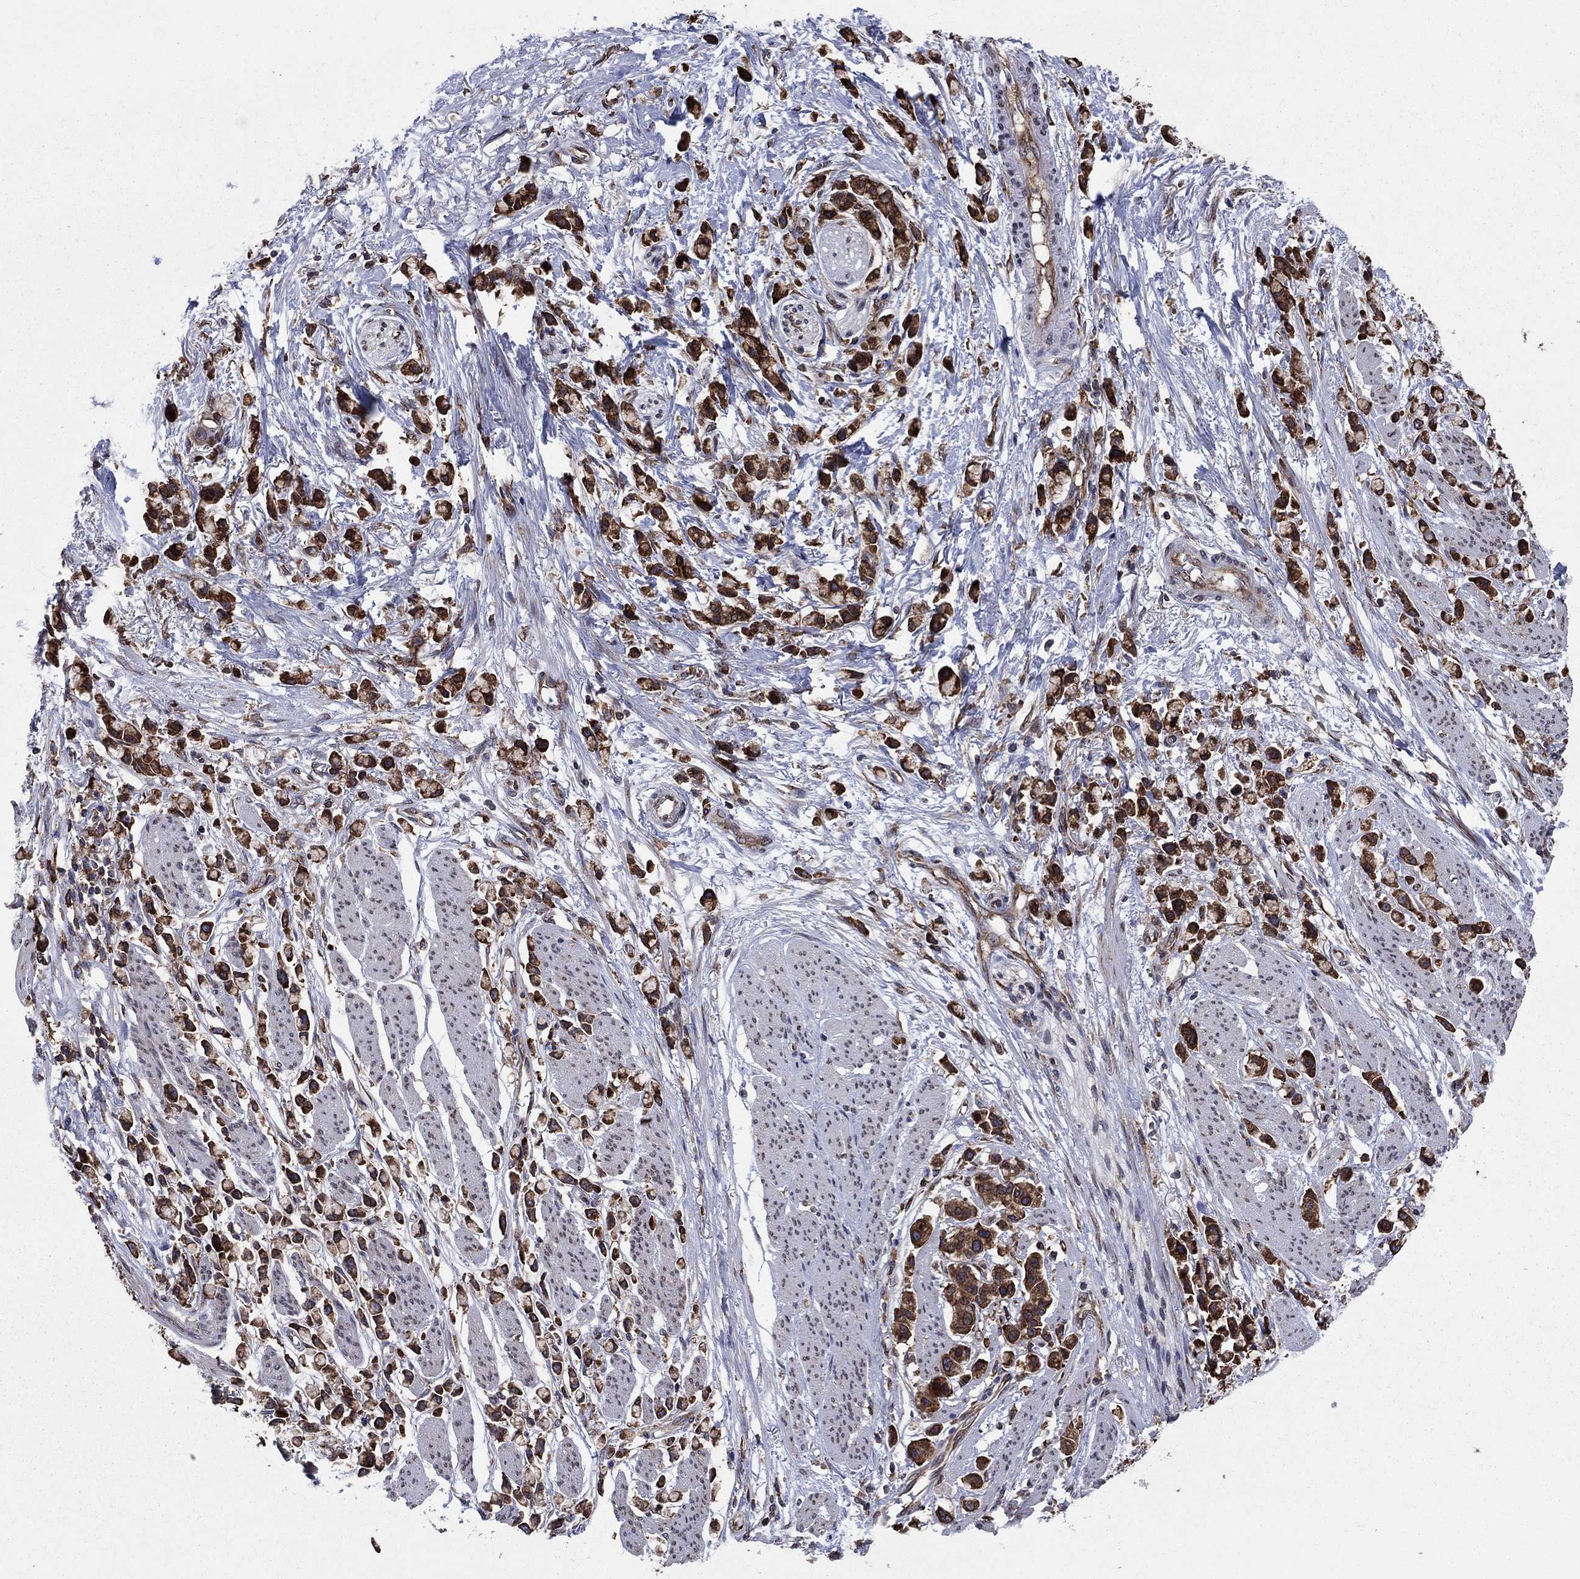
{"staining": {"intensity": "strong", "quantity": ">75%", "location": "cytoplasmic/membranous"}, "tissue": "stomach cancer", "cell_type": "Tumor cells", "image_type": "cancer", "snomed": [{"axis": "morphology", "description": "Adenocarcinoma, NOS"}, {"axis": "topography", "description": "Stomach"}], "caption": "Stomach cancer stained with DAB immunohistochemistry (IHC) shows high levels of strong cytoplasmic/membranous positivity in approximately >75% of tumor cells.", "gene": "YBX1", "patient": {"sex": "female", "age": 81}}